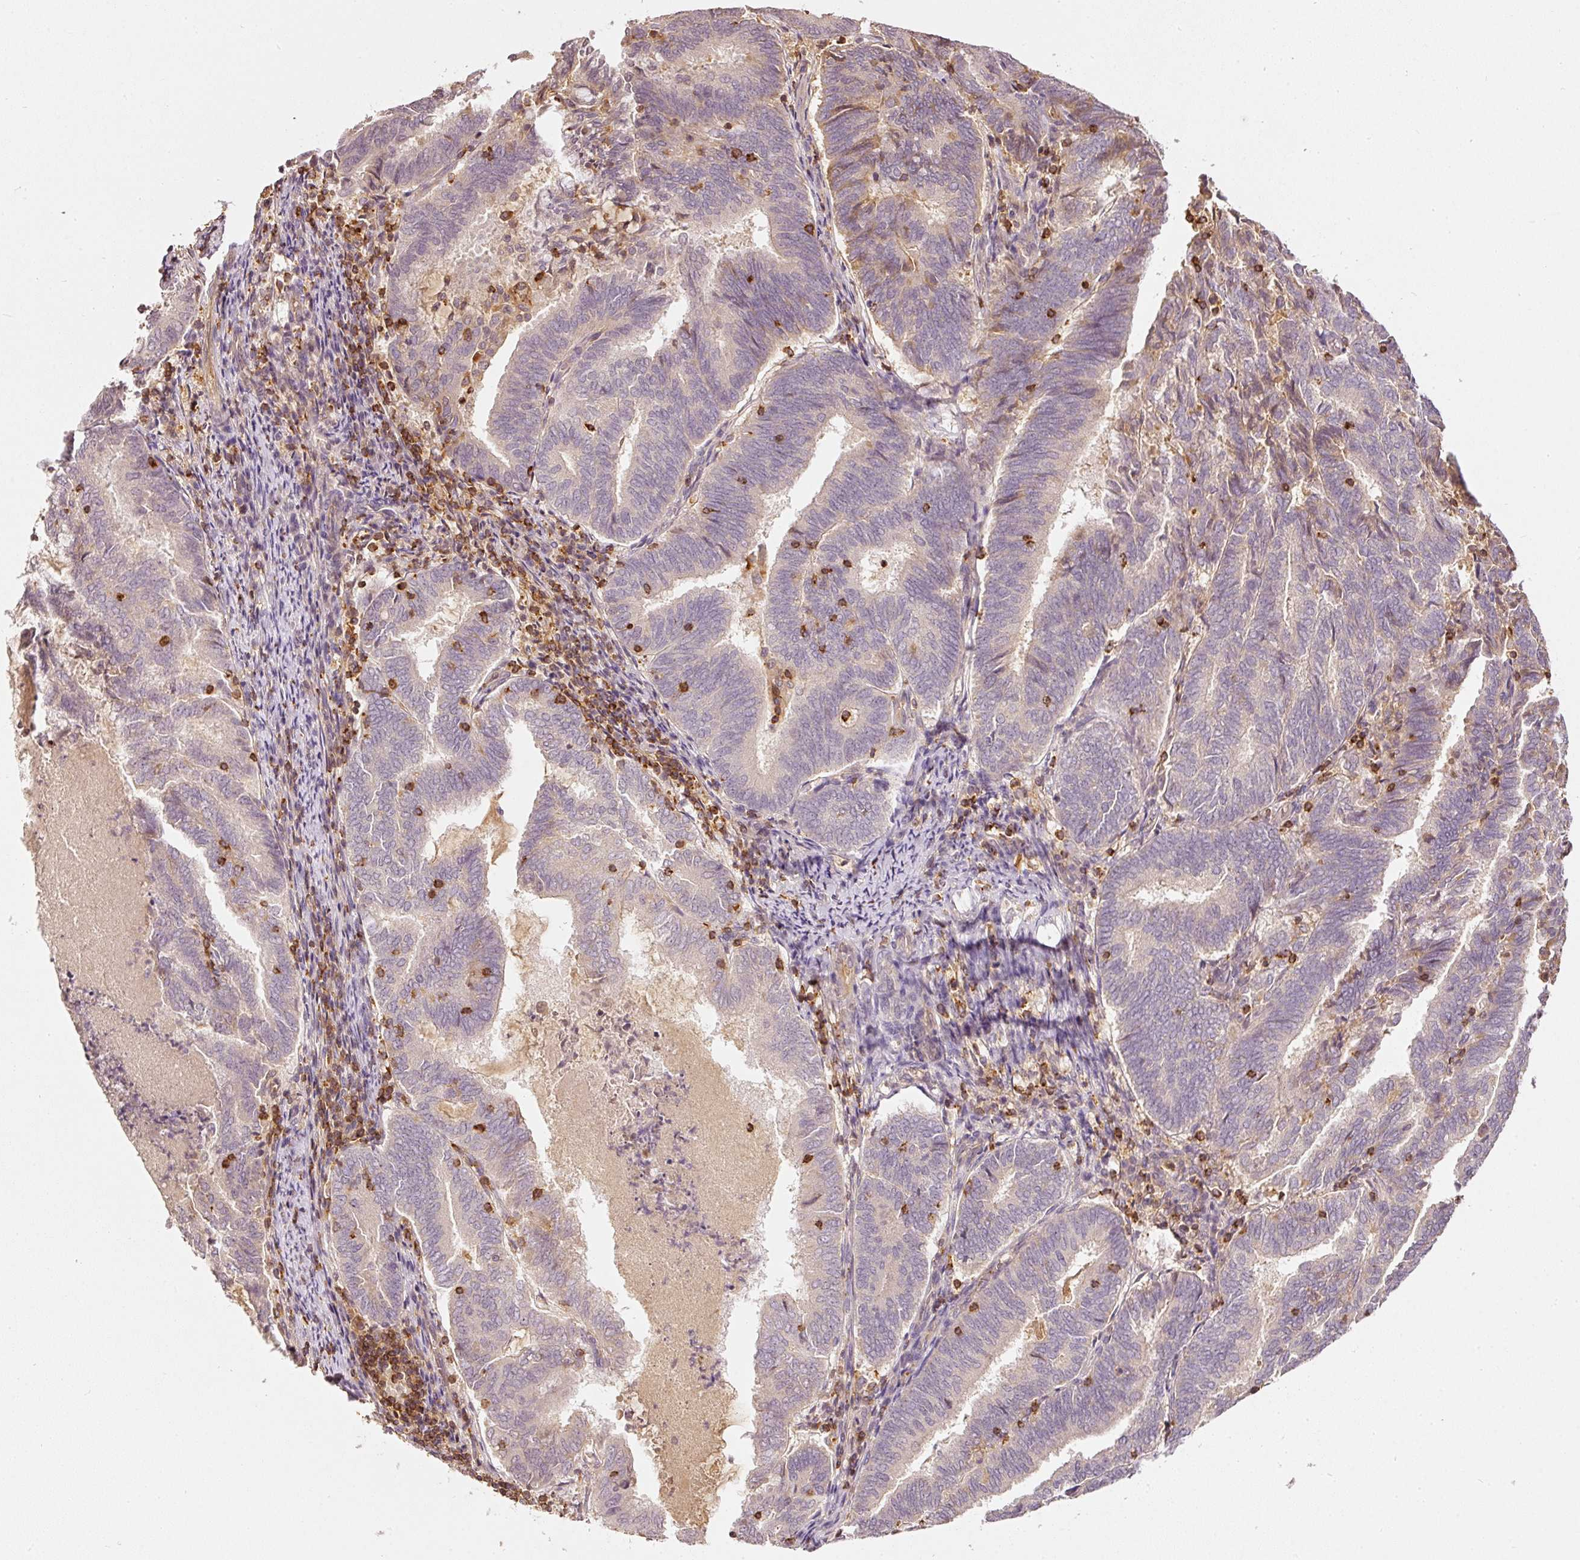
{"staining": {"intensity": "weak", "quantity": "<25%", "location": "cytoplasmic/membranous"}, "tissue": "endometrial cancer", "cell_type": "Tumor cells", "image_type": "cancer", "snomed": [{"axis": "morphology", "description": "Adenocarcinoma, NOS"}, {"axis": "topography", "description": "Endometrium"}], "caption": "DAB immunohistochemical staining of adenocarcinoma (endometrial) displays no significant staining in tumor cells.", "gene": "EVL", "patient": {"sex": "female", "age": 80}}